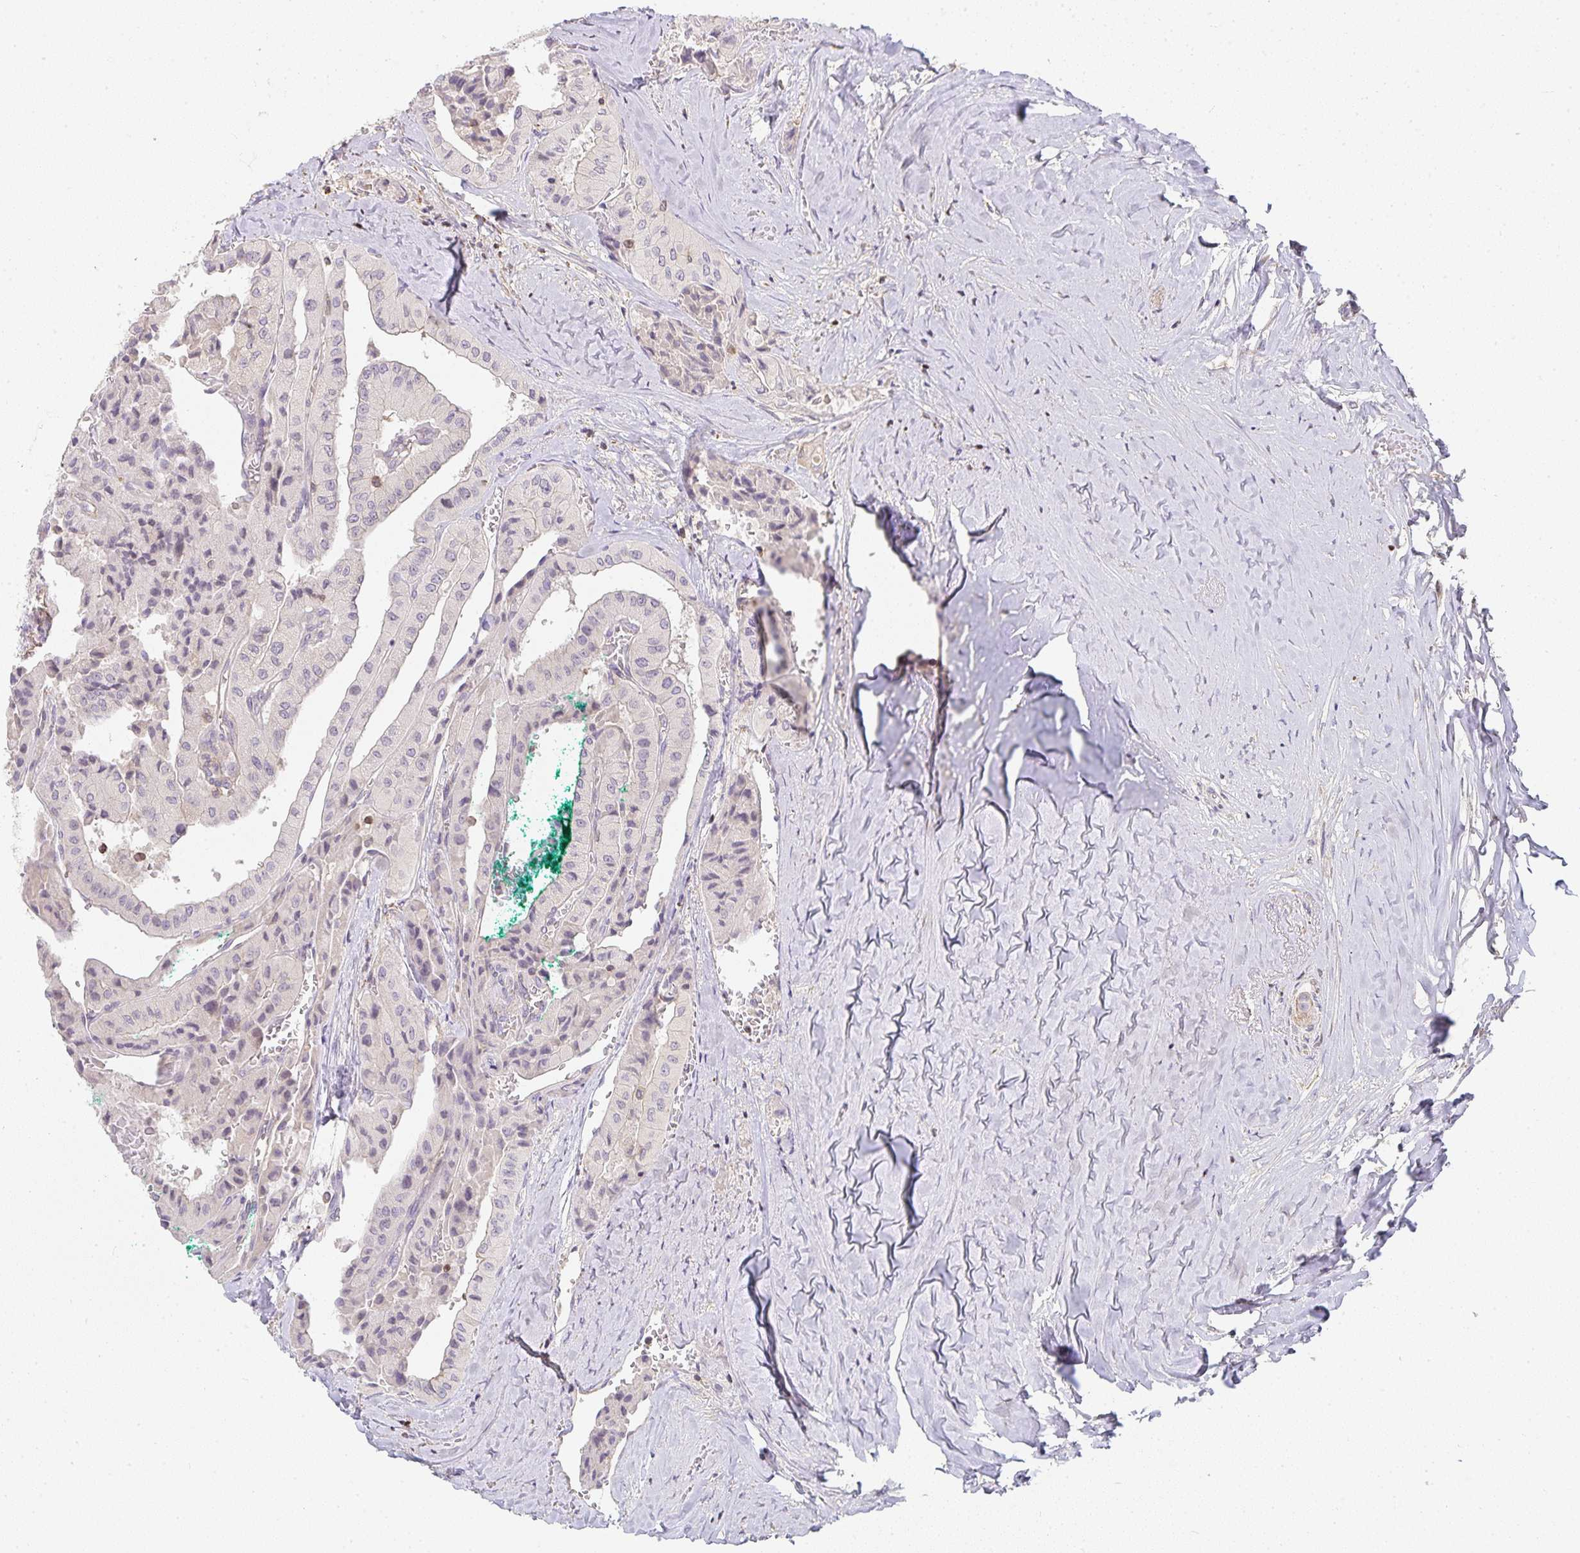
{"staining": {"intensity": "negative", "quantity": "none", "location": "none"}, "tissue": "thyroid cancer", "cell_type": "Tumor cells", "image_type": "cancer", "snomed": [{"axis": "morphology", "description": "Normal tissue, NOS"}, {"axis": "morphology", "description": "Papillary adenocarcinoma, NOS"}, {"axis": "topography", "description": "Thyroid gland"}], "caption": "Human thyroid cancer stained for a protein using IHC demonstrates no positivity in tumor cells.", "gene": "GATA3", "patient": {"sex": "female", "age": 59}}